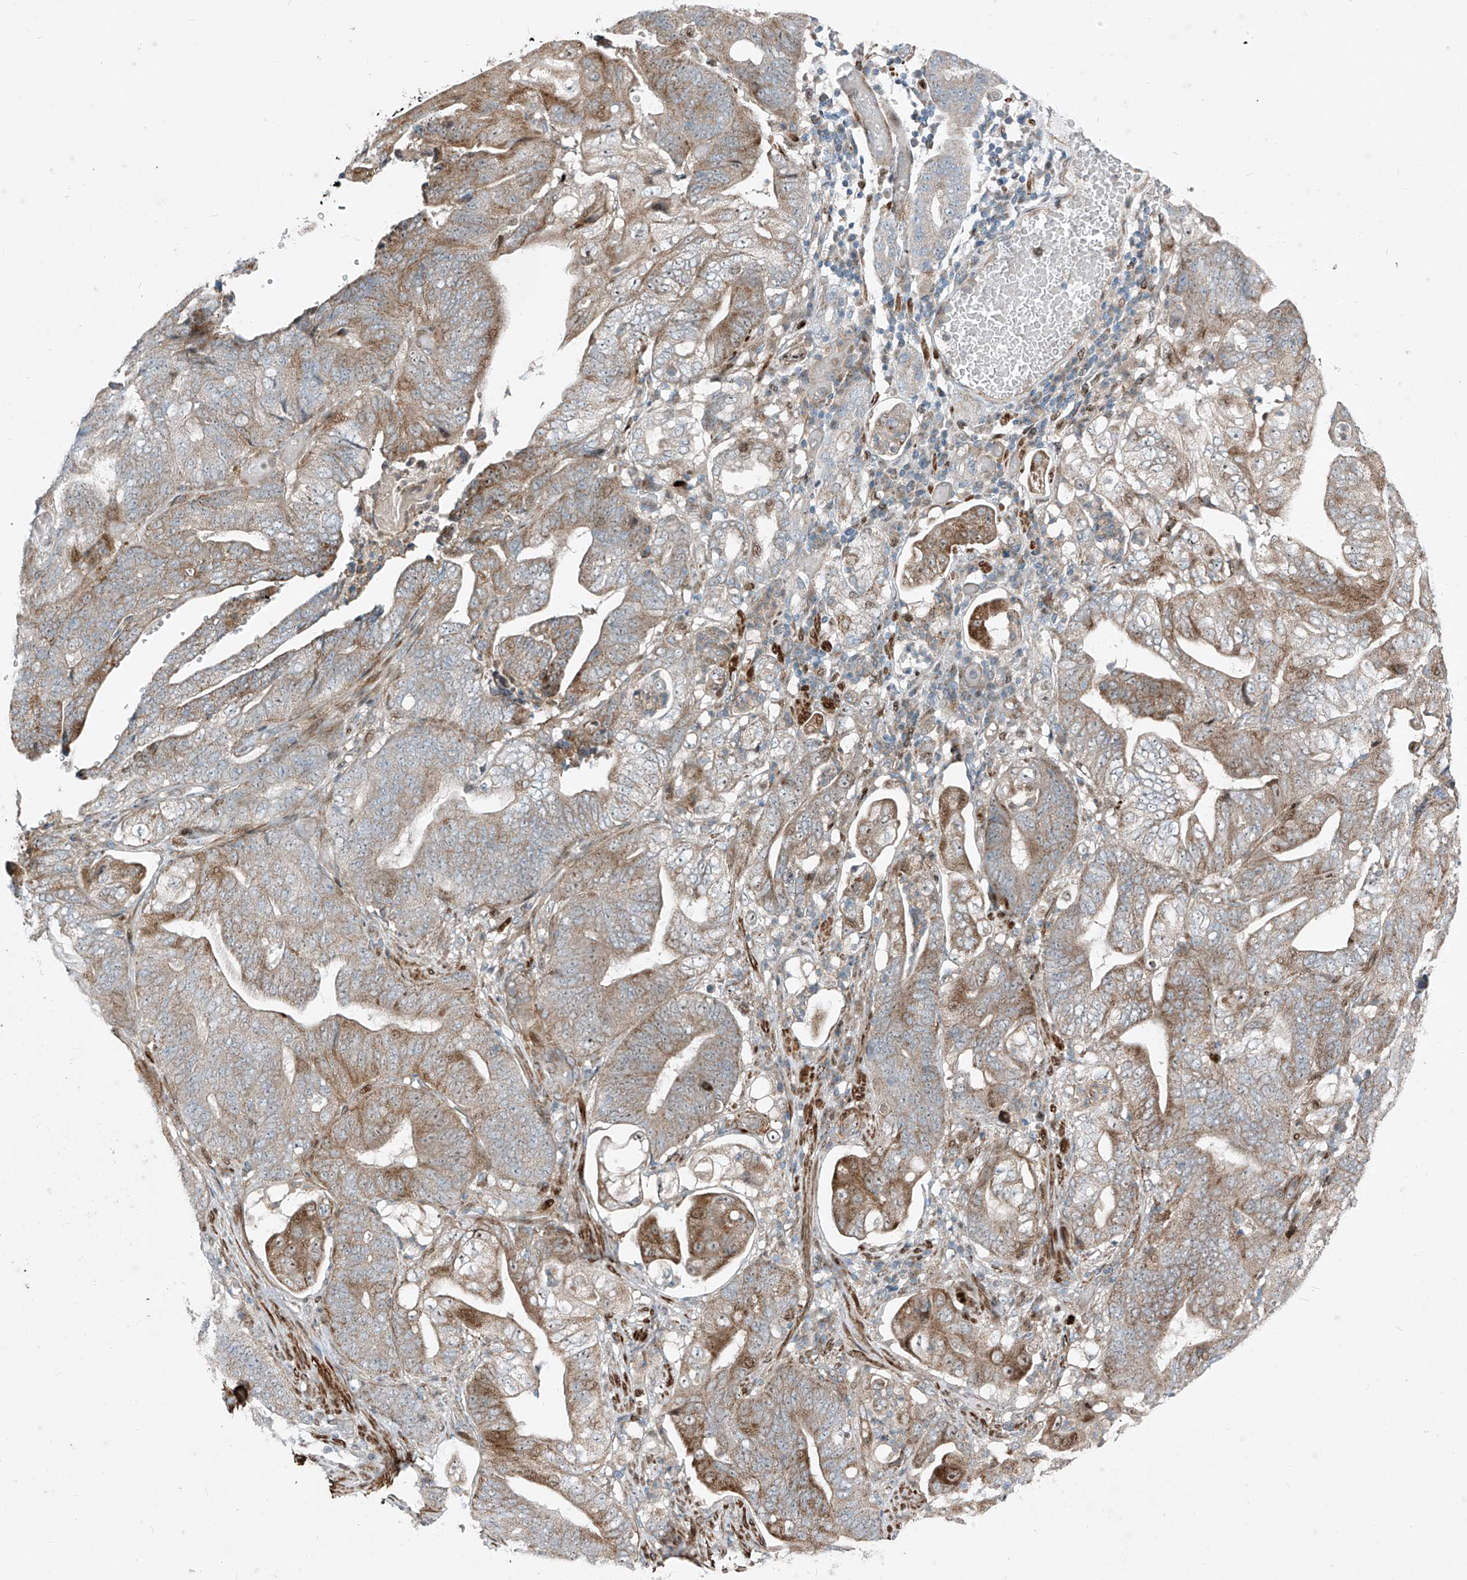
{"staining": {"intensity": "moderate", "quantity": "25%-75%", "location": "cytoplasmic/membranous"}, "tissue": "stomach cancer", "cell_type": "Tumor cells", "image_type": "cancer", "snomed": [{"axis": "morphology", "description": "Adenocarcinoma, NOS"}, {"axis": "topography", "description": "Stomach"}], "caption": "IHC image of neoplastic tissue: human adenocarcinoma (stomach) stained using IHC displays medium levels of moderate protein expression localized specifically in the cytoplasmic/membranous of tumor cells, appearing as a cytoplasmic/membranous brown color.", "gene": "PPCS", "patient": {"sex": "female", "age": 73}}